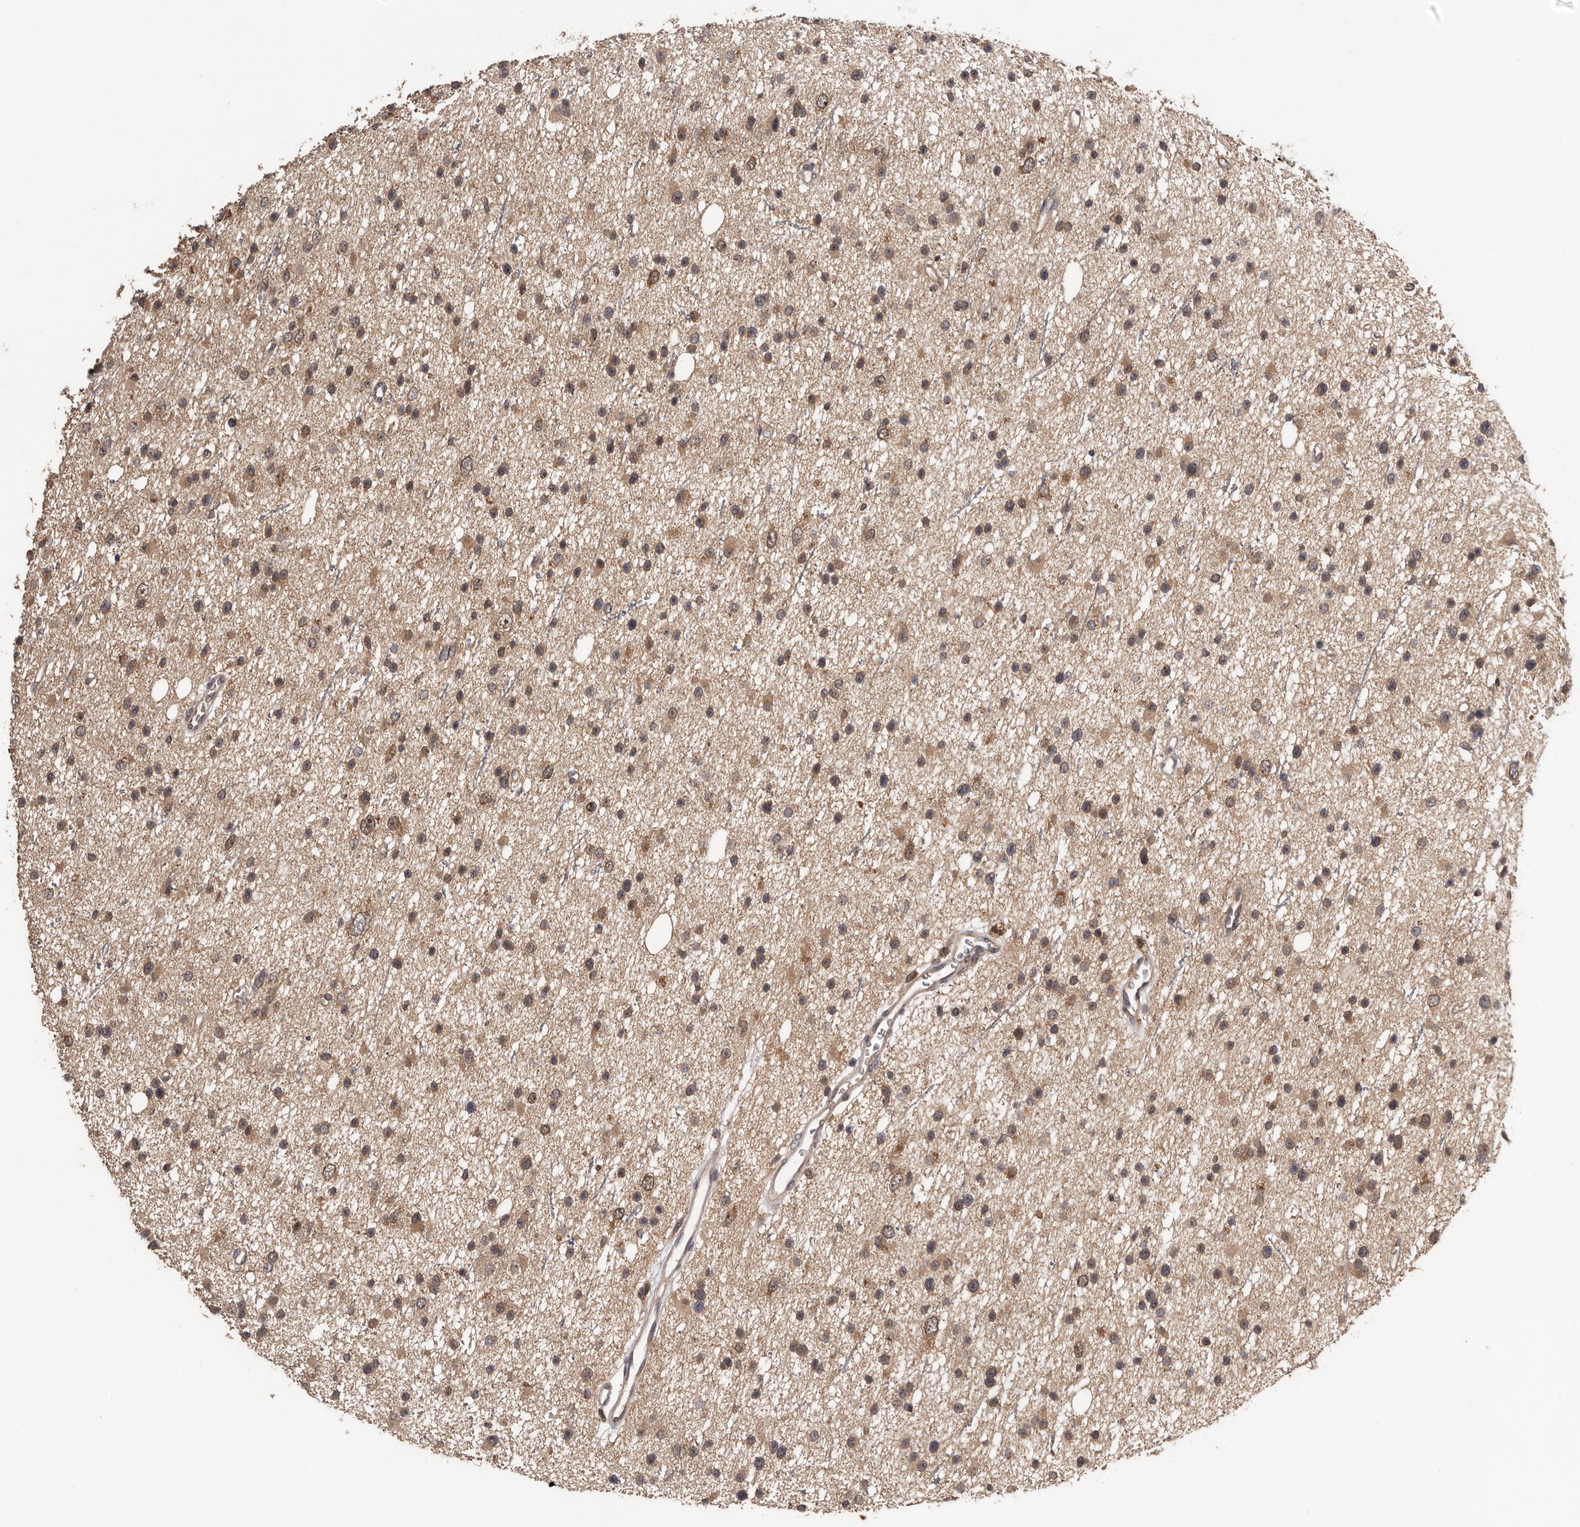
{"staining": {"intensity": "weak", "quantity": ">75%", "location": "cytoplasmic/membranous"}, "tissue": "glioma", "cell_type": "Tumor cells", "image_type": "cancer", "snomed": [{"axis": "morphology", "description": "Glioma, malignant, Low grade"}, {"axis": "topography", "description": "Cerebral cortex"}], "caption": "The micrograph demonstrates immunohistochemical staining of malignant low-grade glioma. There is weak cytoplasmic/membranous expression is identified in approximately >75% of tumor cells.", "gene": "VPS37A", "patient": {"sex": "female", "age": 39}}